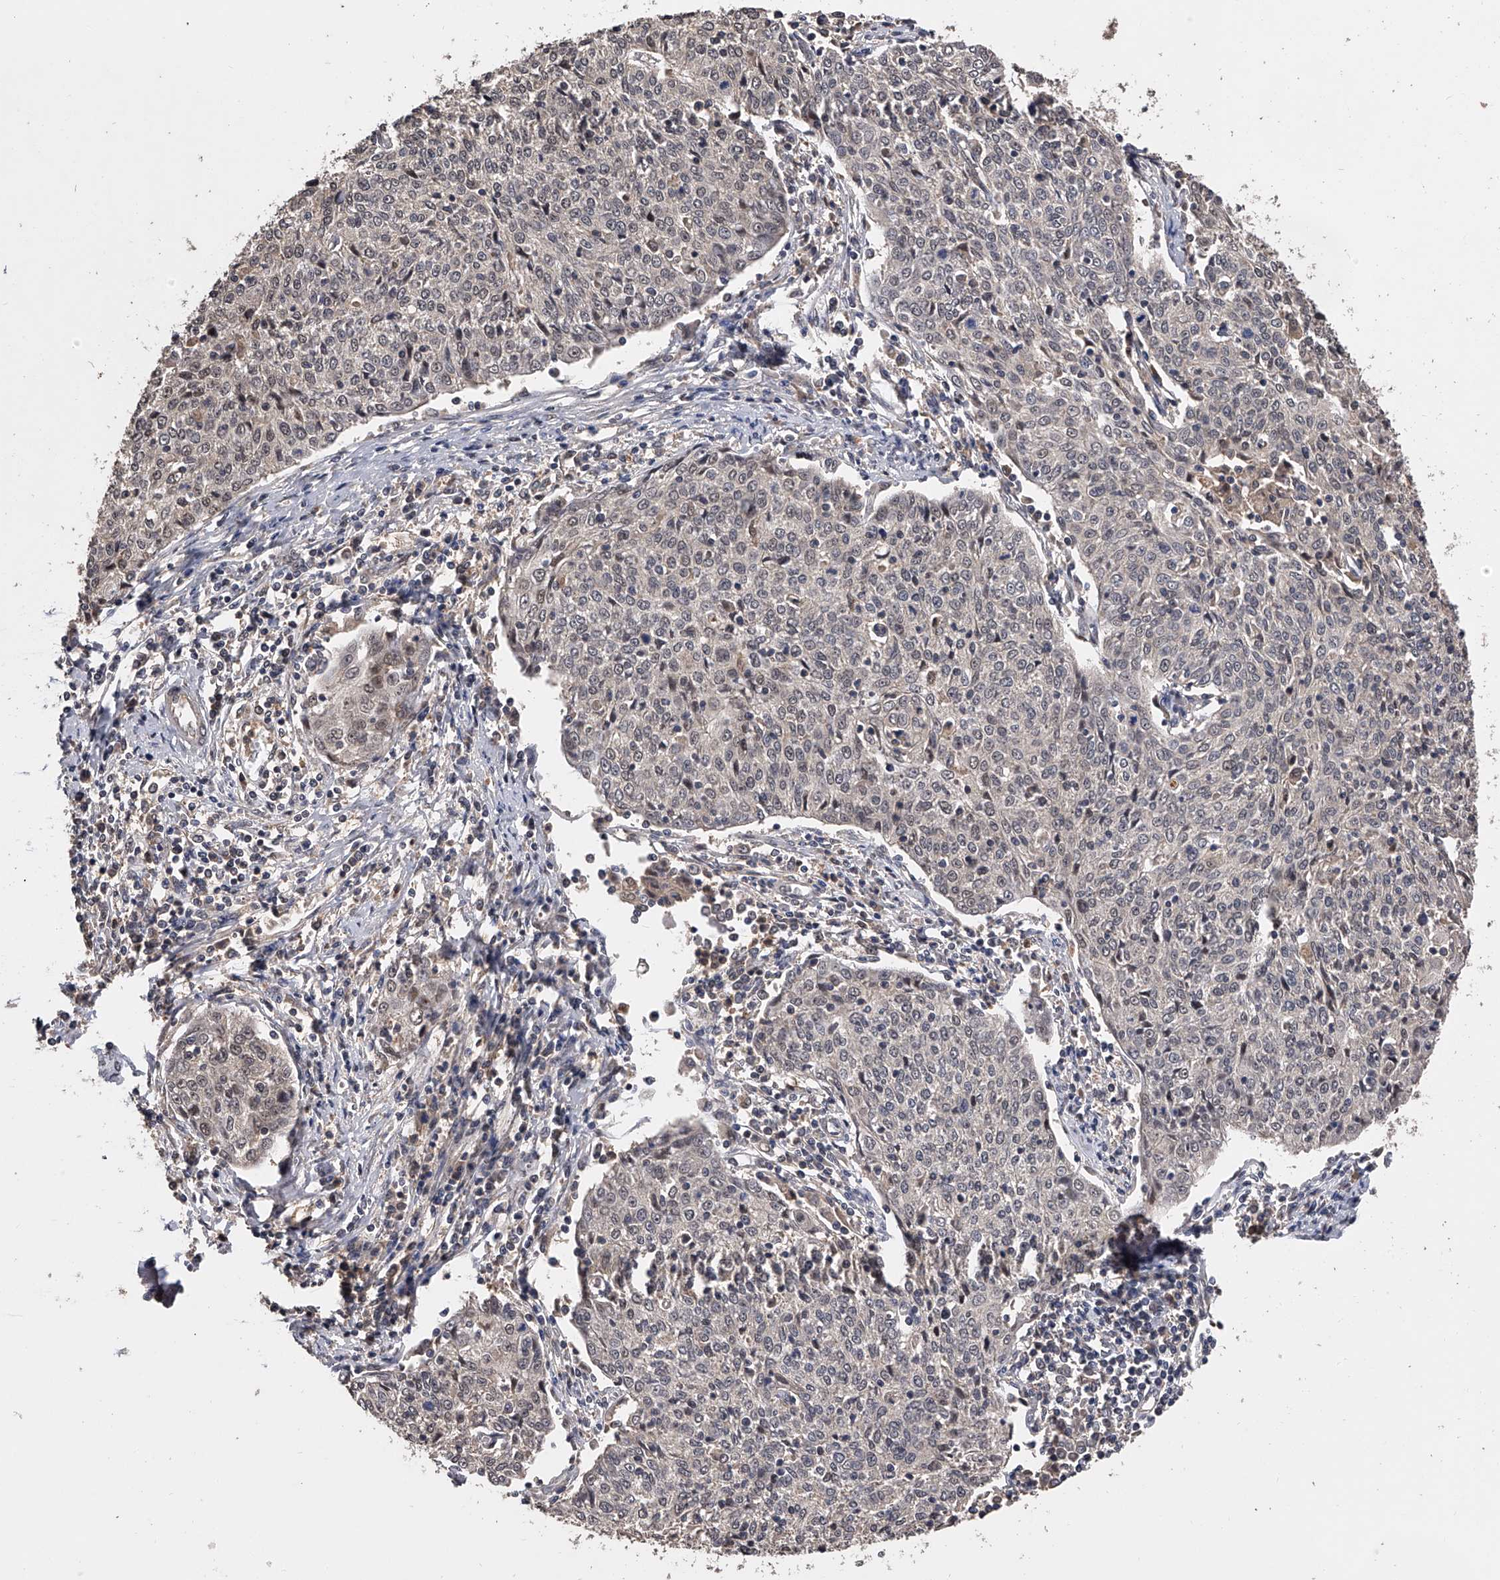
{"staining": {"intensity": "negative", "quantity": "none", "location": "none"}, "tissue": "cervical cancer", "cell_type": "Tumor cells", "image_type": "cancer", "snomed": [{"axis": "morphology", "description": "Squamous cell carcinoma, NOS"}, {"axis": "topography", "description": "Cervix"}], "caption": "Human squamous cell carcinoma (cervical) stained for a protein using immunohistochemistry (IHC) exhibits no staining in tumor cells.", "gene": "EFCAB7", "patient": {"sex": "female", "age": 48}}